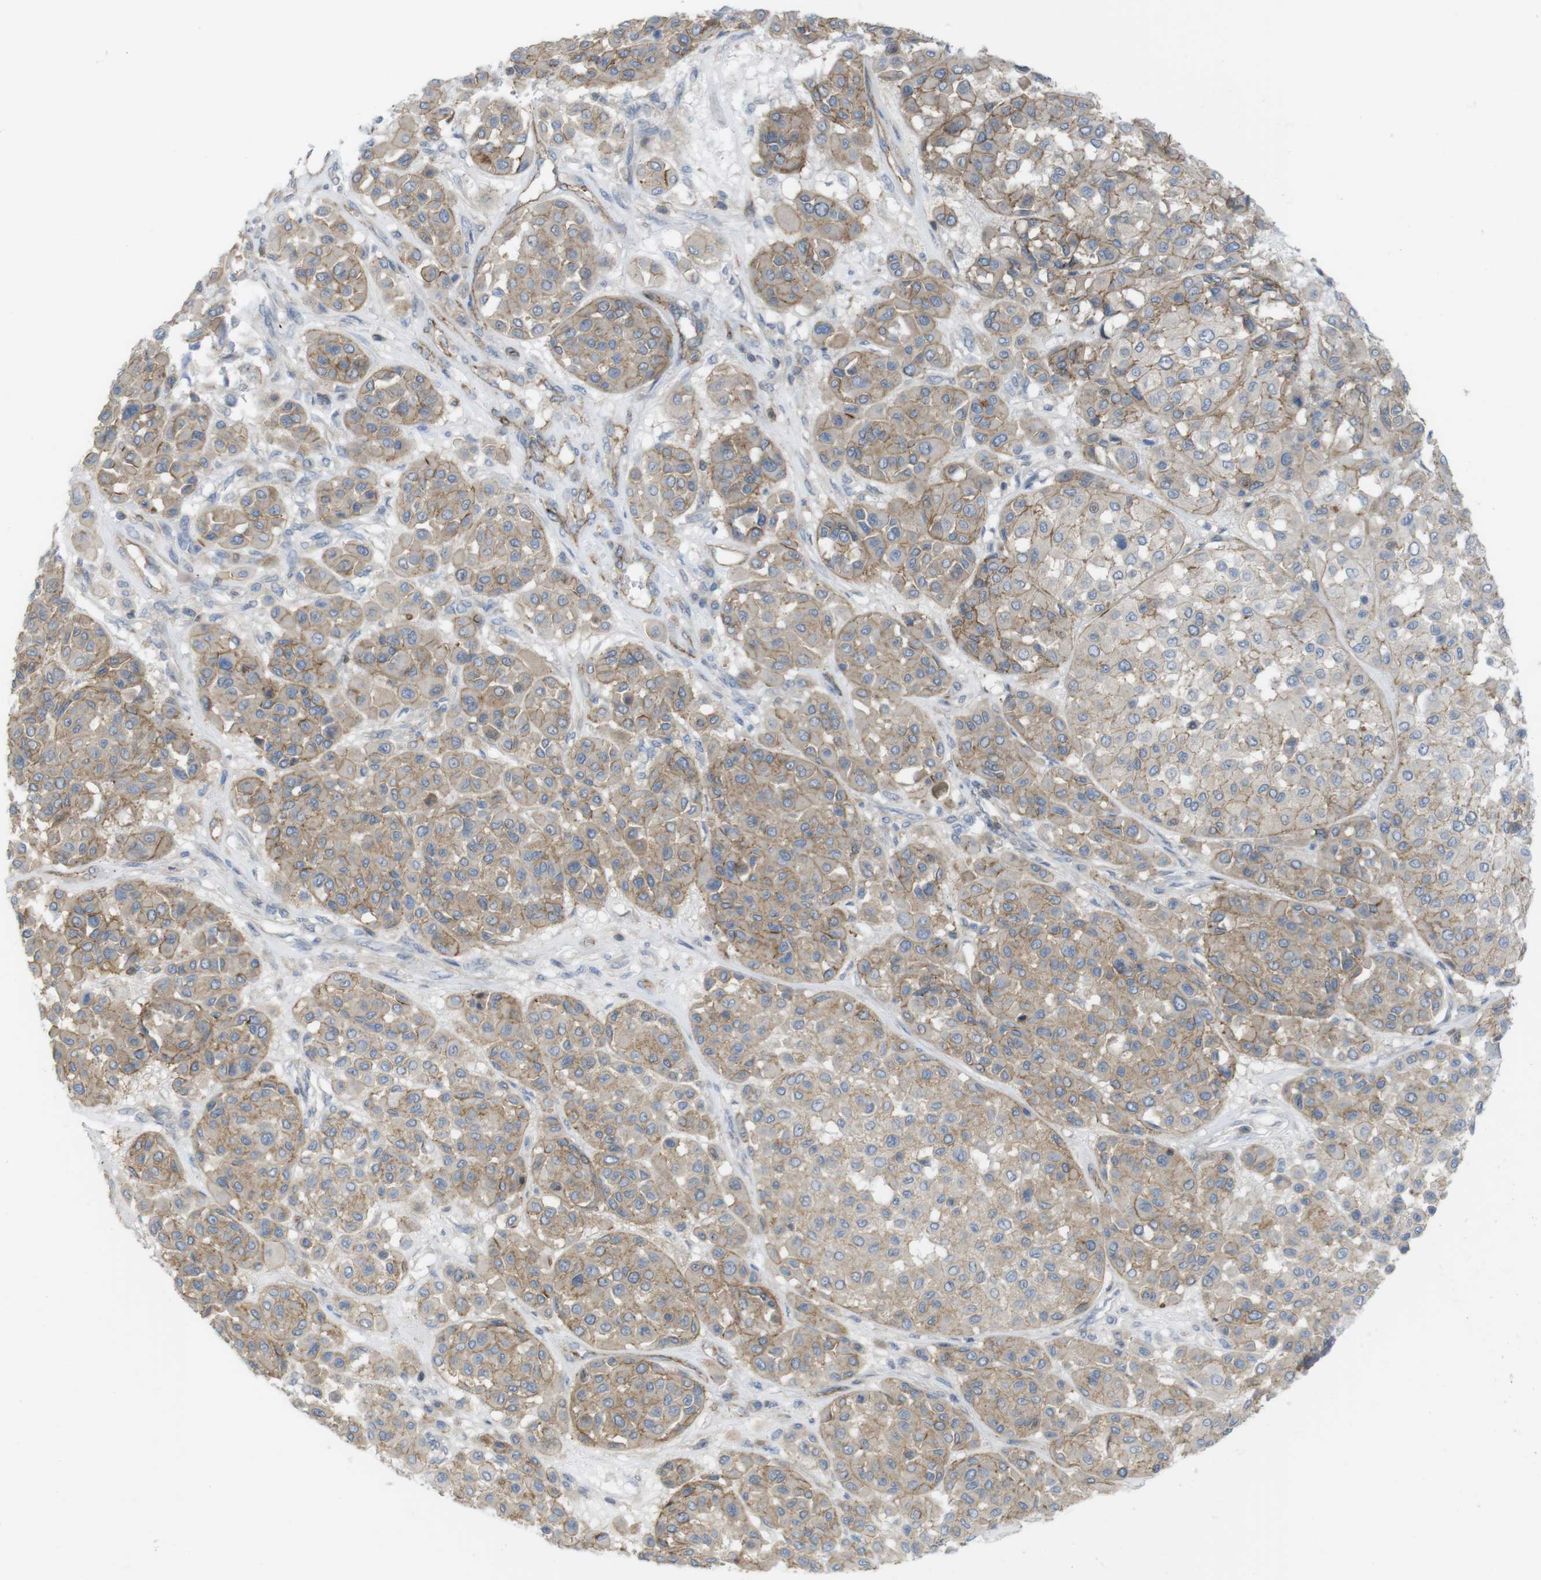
{"staining": {"intensity": "moderate", "quantity": ">75%", "location": "cytoplasmic/membranous"}, "tissue": "melanoma", "cell_type": "Tumor cells", "image_type": "cancer", "snomed": [{"axis": "morphology", "description": "Malignant melanoma, Metastatic site"}, {"axis": "topography", "description": "Soft tissue"}], "caption": "Malignant melanoma (metastatic site) stained for a protein (brown) shows moderate cytoplasmic/membranous positive staining in approximately >75% of tumor cells.", "gene": "PREX2", "patient": {"sex": "male", "age": 41}}